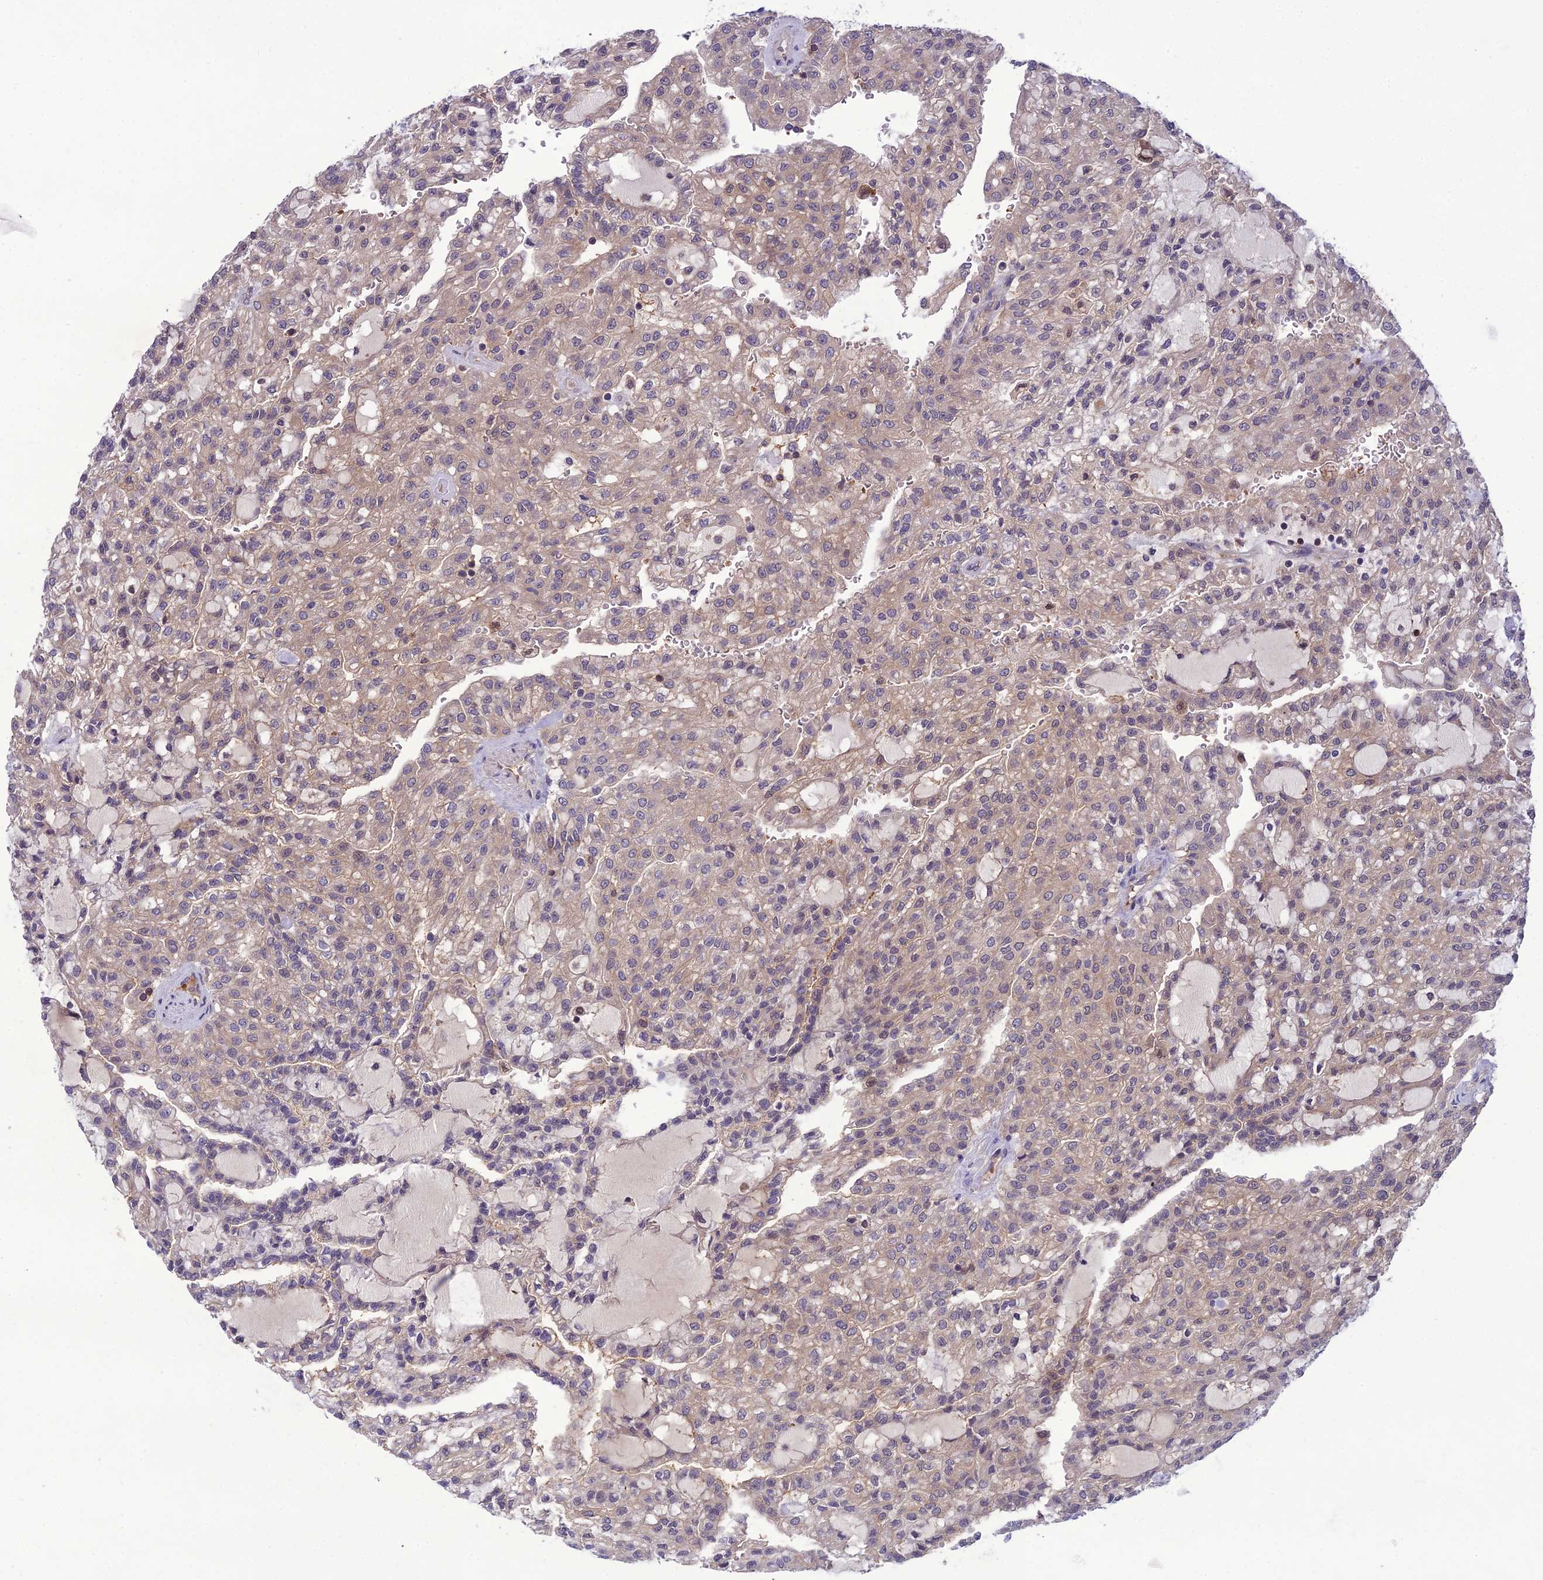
{"staining": {"intensity": "weak", "quantity": "25%-75%", "location": "cytoplasmic/membranous"}, "tissue": "renal cancer", "cell_type": "Tumor cells", "image_type": "cancer", "snomed": [{"axis": "morphology", "description": "Adenocarcinoma, NOS"}, {"axis": "topography", "description": "Kidney"}], "caption": "Adenocarcinoma (renal) was stained to show a protein in brown. There is low levels of weak cytoplasmic/membranous positivity in about 25%-75% of tumor cells.", "gene": "GDF6", "patient": {"sex": "male", "age": 63}}